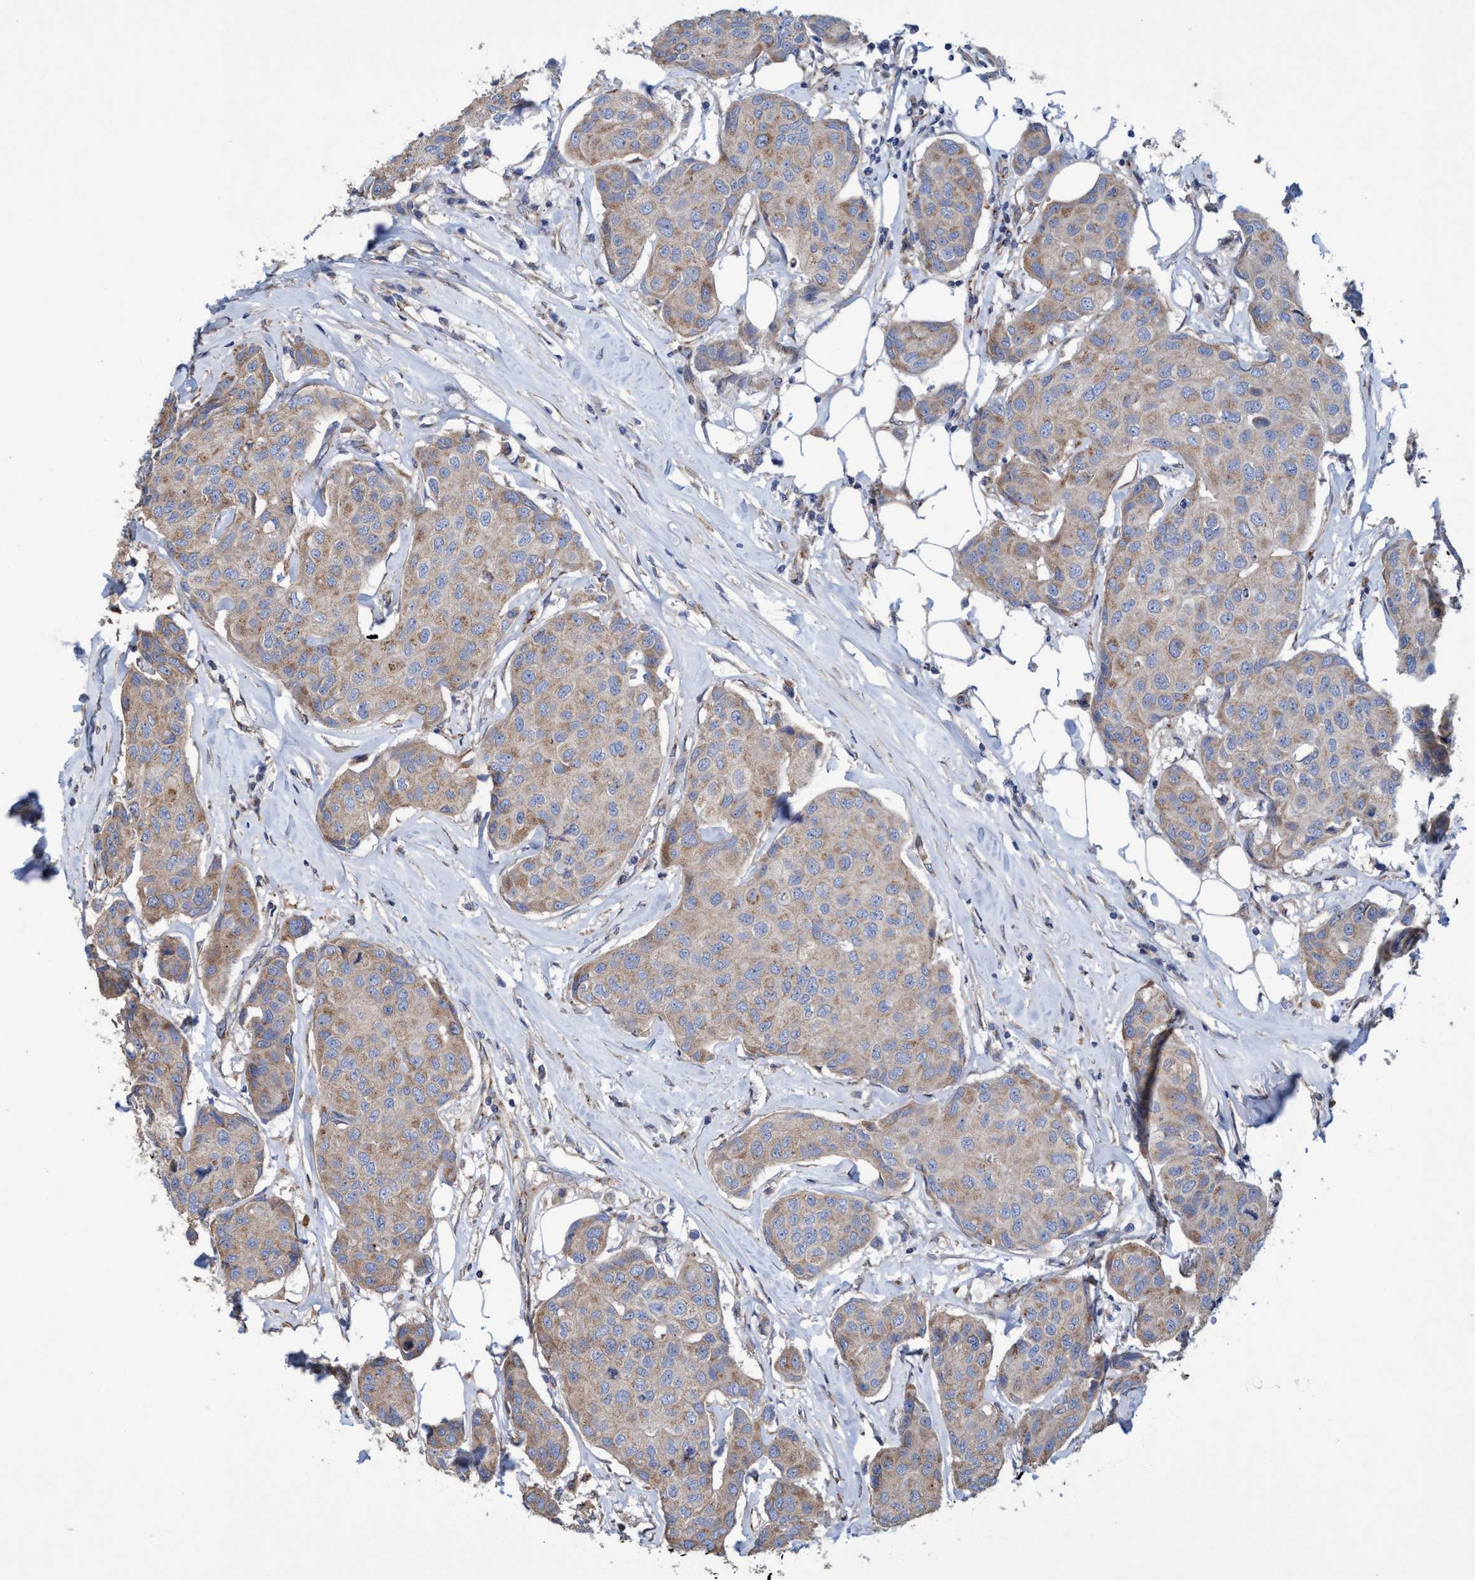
{"staining": {"intensity": "weak", "quantity": ">75%", "location": "cytoplasmic/membranous"}, "tissue": "breast cancer", "cell_type": "Tumor cells", "image_type": "cancer", "snomed": [{"axis": "morphology", "description": "Duct carcinoma"}, {"axis": "topography", "description": "Breast"}], "caption": "High-power microscopy captured an immunohistochemistry (IHC) image of breast cancer (intraductal carcinoma), revealing weak cytoplasmic/membranous expression in approximately >75% of tumor cells.", "gene": "BICD2", "patient": {"sex": "female", "age": 80}}